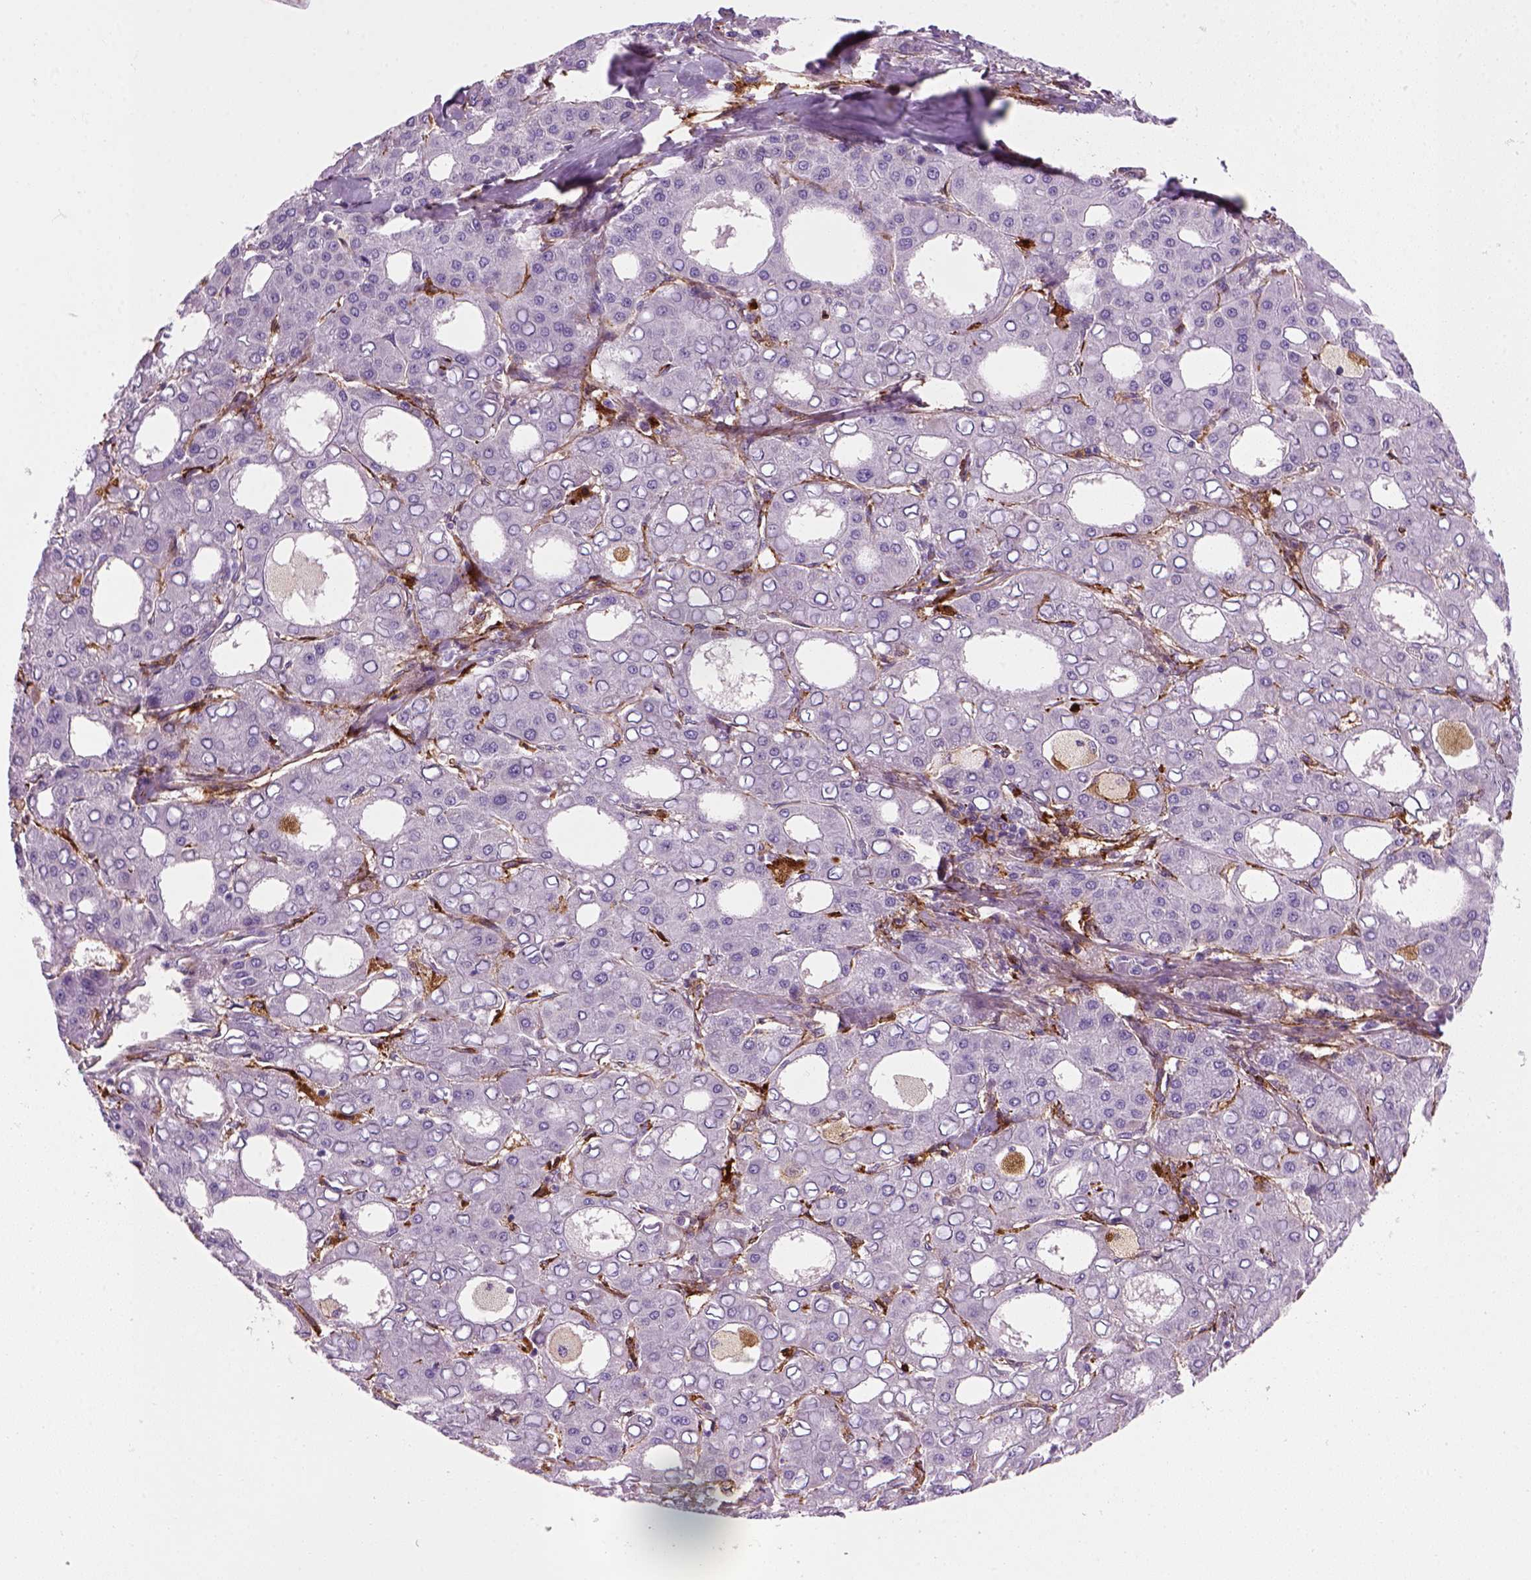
{"staining": {"intensity": "negative", "quantity": "none", "location": "none"}, "tissue": "liver cancer", "cell_type": "Tumor cells", "image_type": "cancer", "snomed": [{"axis": "morphology", "description": "Carcinoma, Hepatocellular, NOS"}, {"axis": "topography", "description": "Liver"}], "caption": "Immunohistochemical staining of hepatocellular carcinoma (liver) demonstrates no significant staining in tumor cells.", "gene": "MARCKS", "patient": {"sex": "male", "age": 65}}